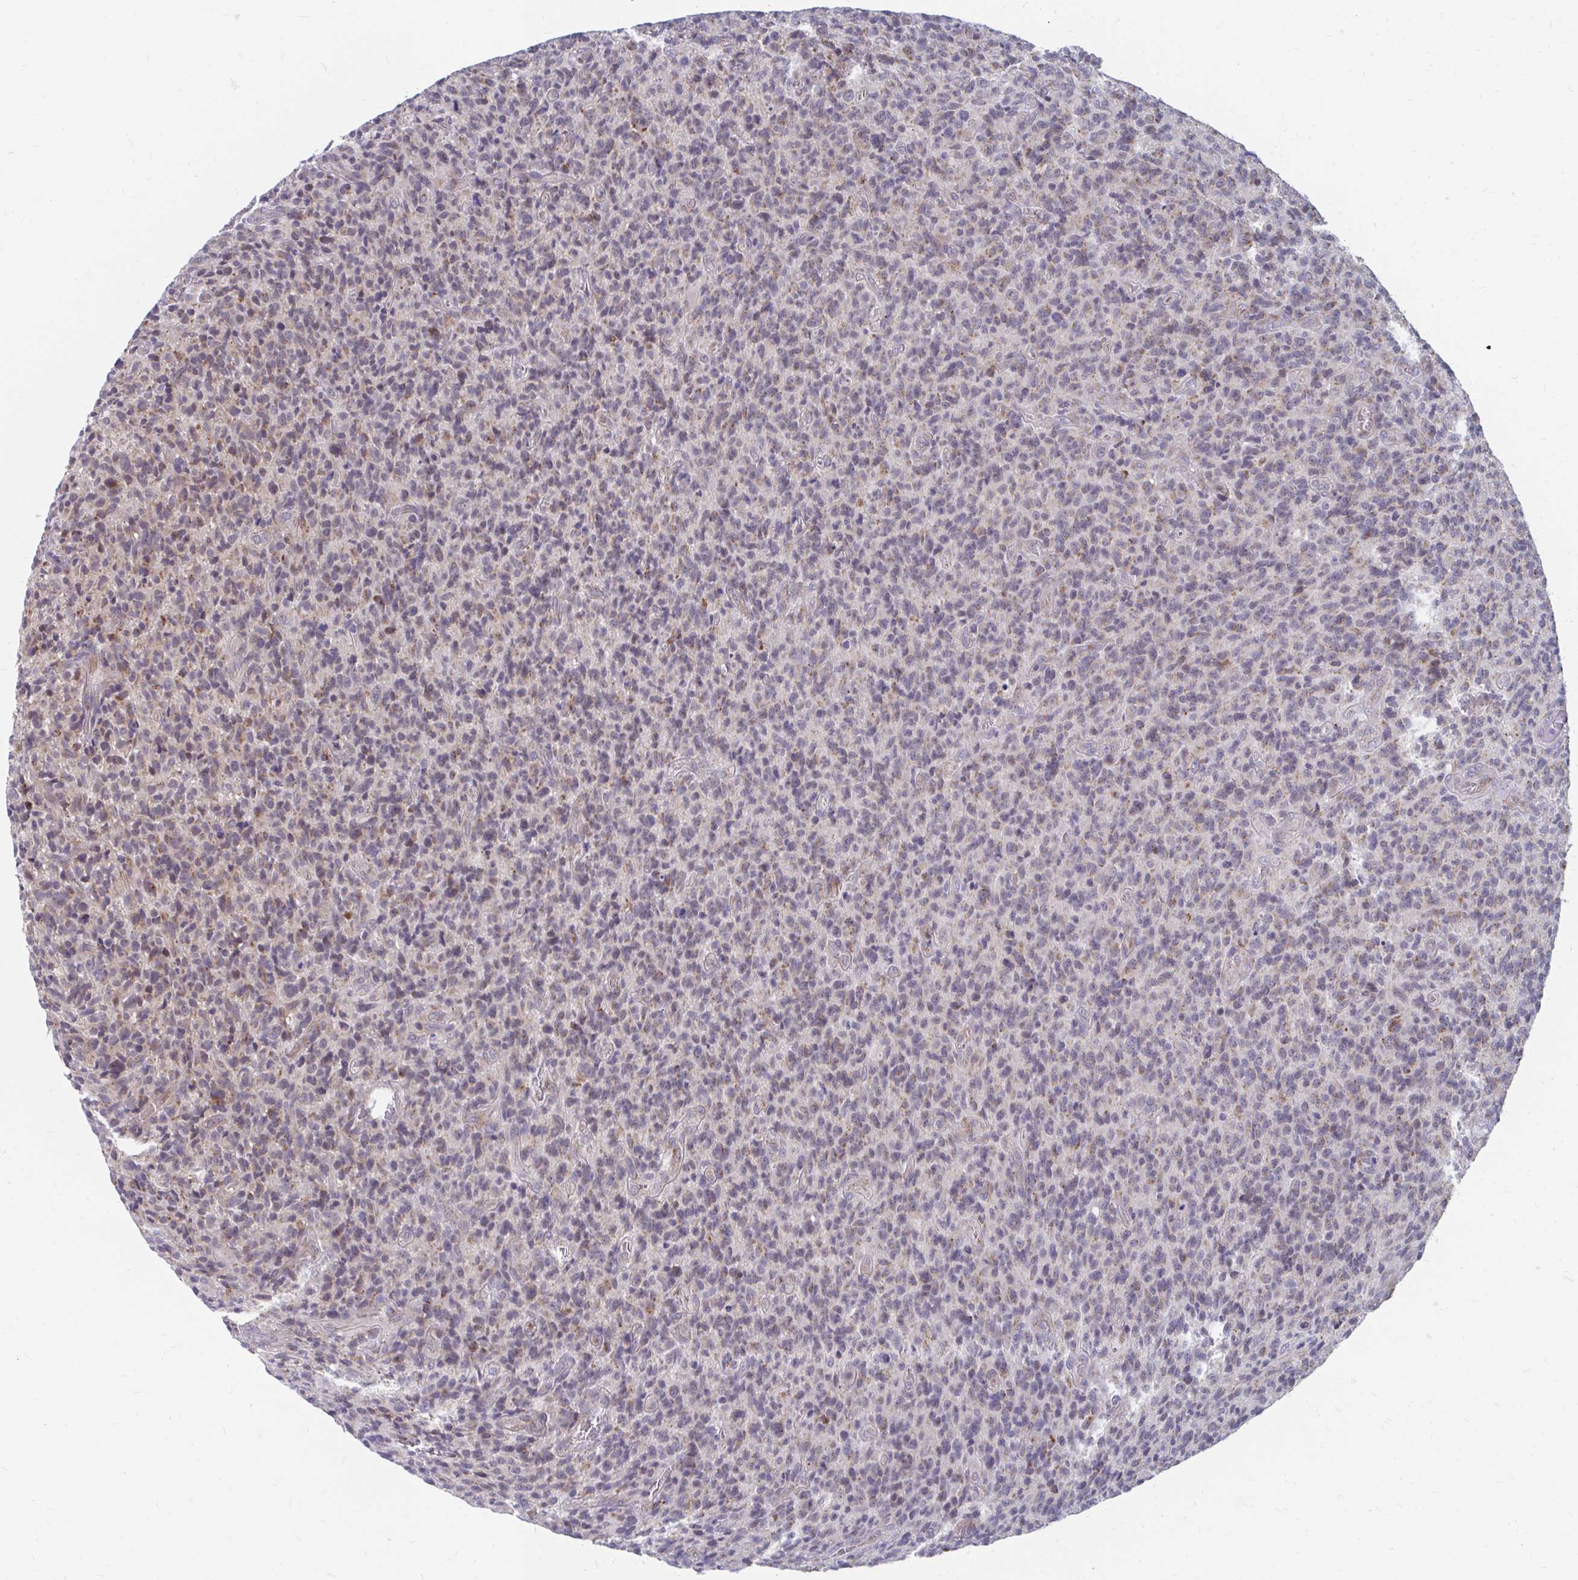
{"staining": {"intensity": "weak", "quantity": "25%-75%", "location": "cytoplasmic/membranous"}, "tissue": "glioma", "cell_type": "Tumor cells", "image_type": "cancer", "snomed": [{"axis": "morphology", "description": "Glioma, malignant, High grade"}, {"axis": "topography", "description": "Brain"}], "caption": "Immunohistochemical staining of human malignant high-grade glioma demonstrates low levels of weak cytoplasmic/membranous staining in about 25%-75% of tumor cells.", "gene": "PABIR3", "patient": {"sex": "male", "age": 76}}